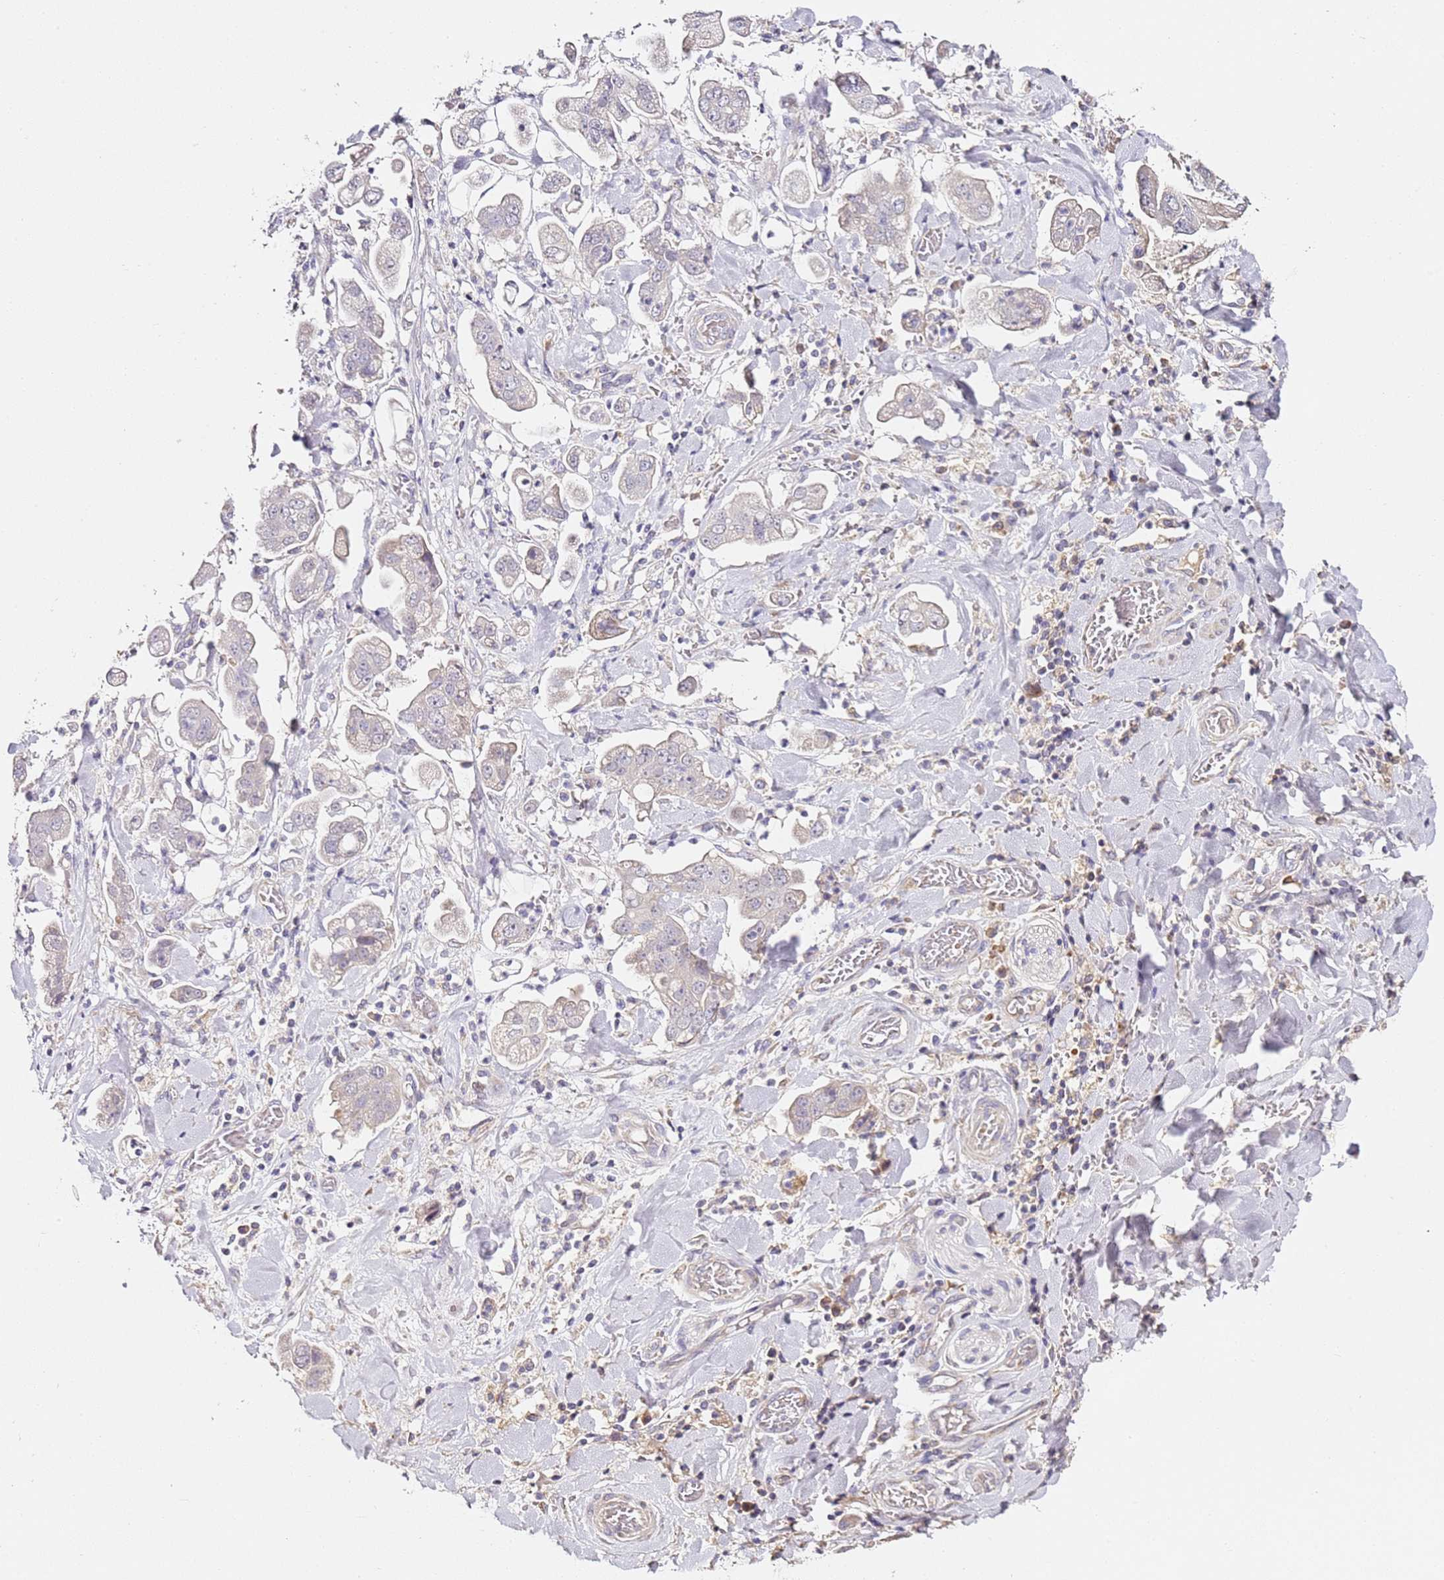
{"staining": {"intensity": "negative", "quantity": "none", "location": "none"}, "tissue": "stomach cancer", "cell_type": "Tumor cells", "image_type": "cancer", "snomed": [{"axis": "morphology", "description": "Adenocarcinoma, NOS"}, {"axis": "topography", "description": "Stomach"}], "caption": "High power microscopy histopathology image of an immunohistochemistry micrograph of stomach adenocarcinoma, revealing no significant staining in tumor cells.", "gene": "OR2B11", "patient": {"sex": "male", "age": 62}}